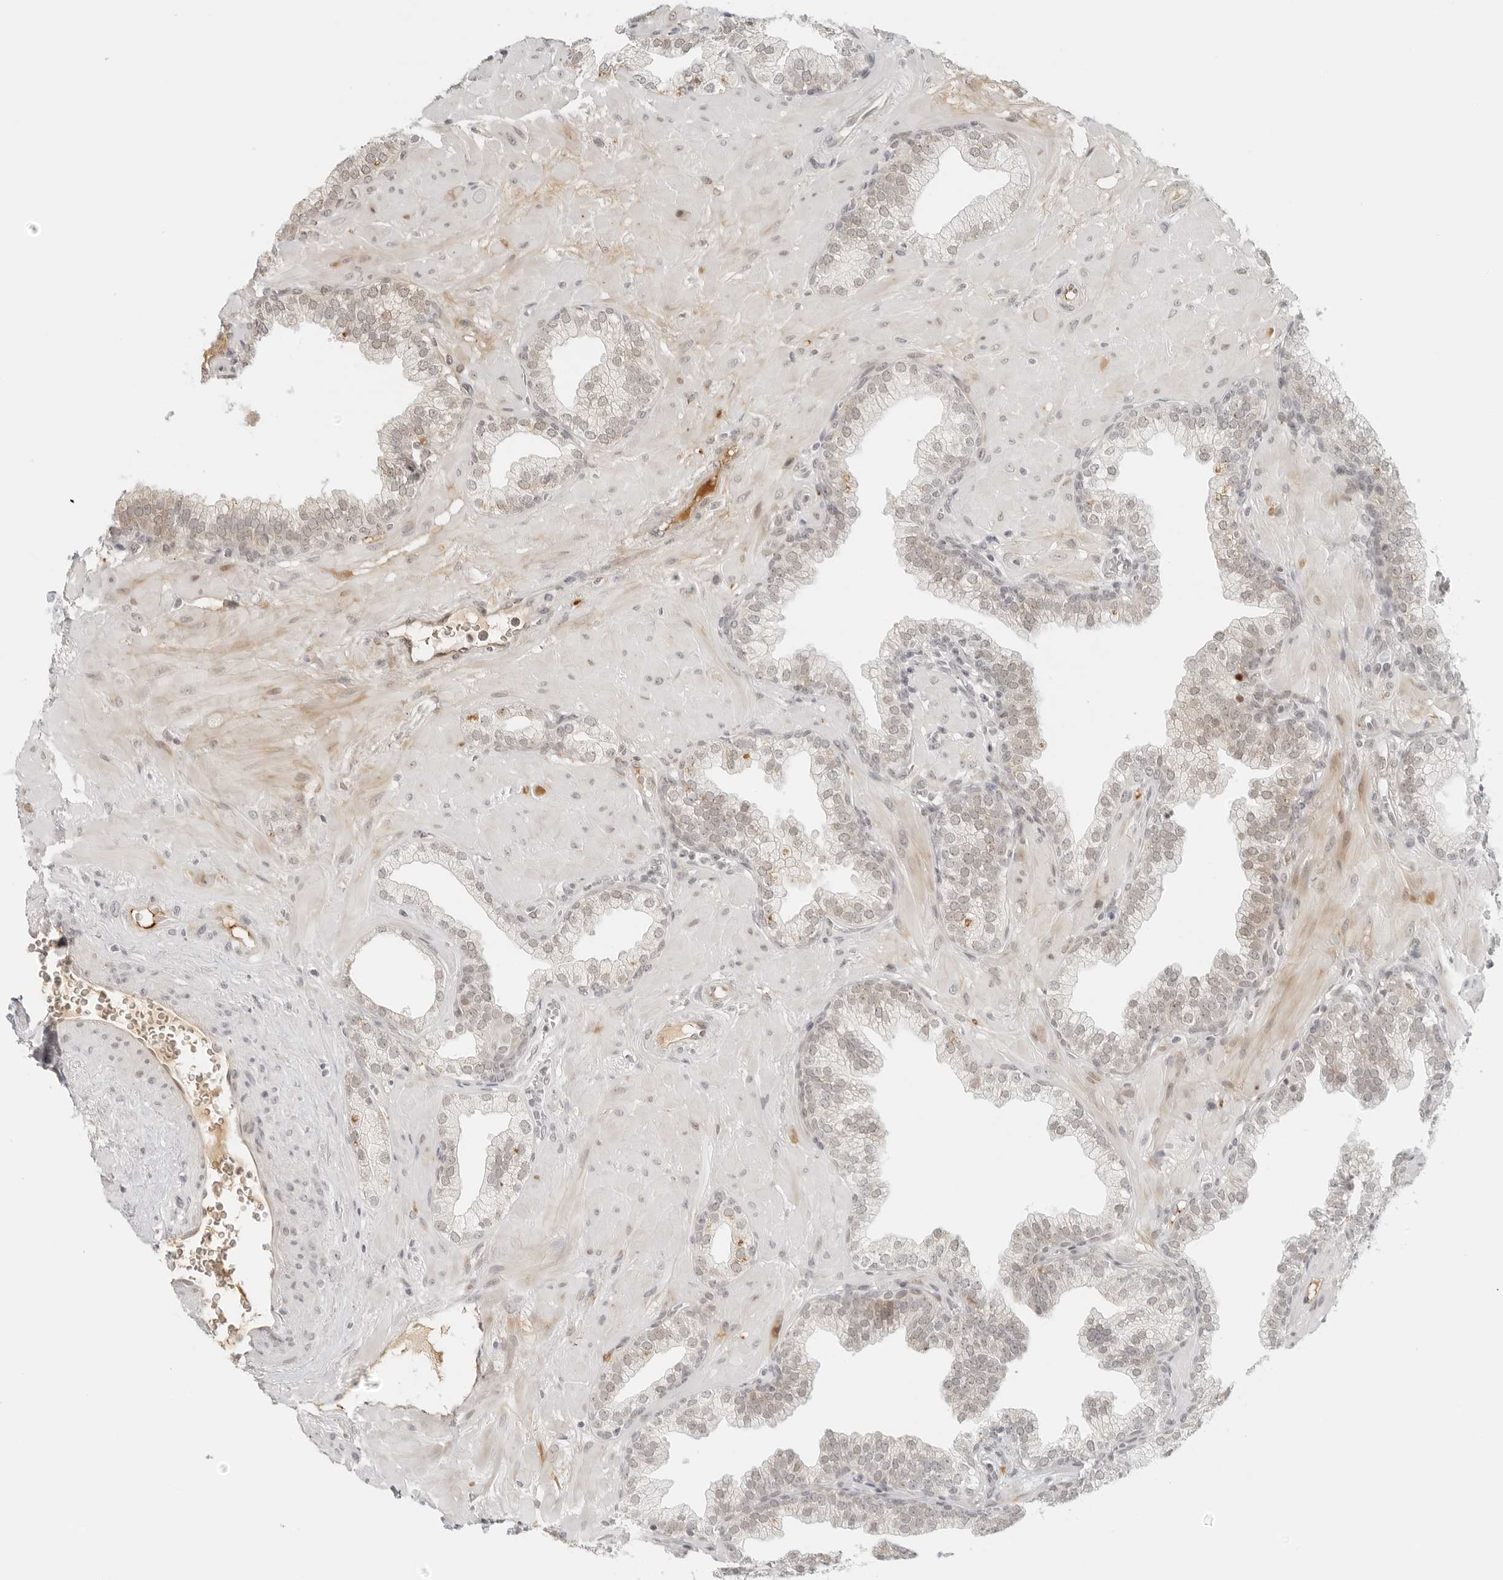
{"staining": {"intensity": "weak", "quantity": "25%-75%", "location": "nuclear"}, "tissue": "prostate", "cell_type": "Glandular cells", "image_type": "normal", "snomed": [{"axis": "morphology", "description": "Normal tissue, NOS"}, {"axis": "morphology", "description": "Urothelial carcinoma, Low grade"}, {"axis": "topography", "description": "Urinary bladder"}, {"axis": "topography", "description": "Prostate"}], "caption": "Immunohistochemistry photomicrograph of normal prostate stained for a protein (brown), which displays low levels of weak nuclear staining in approximately 25%-75% of glandular cells.", "gene": "ZNF678", "patient": {"sex": "male", "age": 60}}